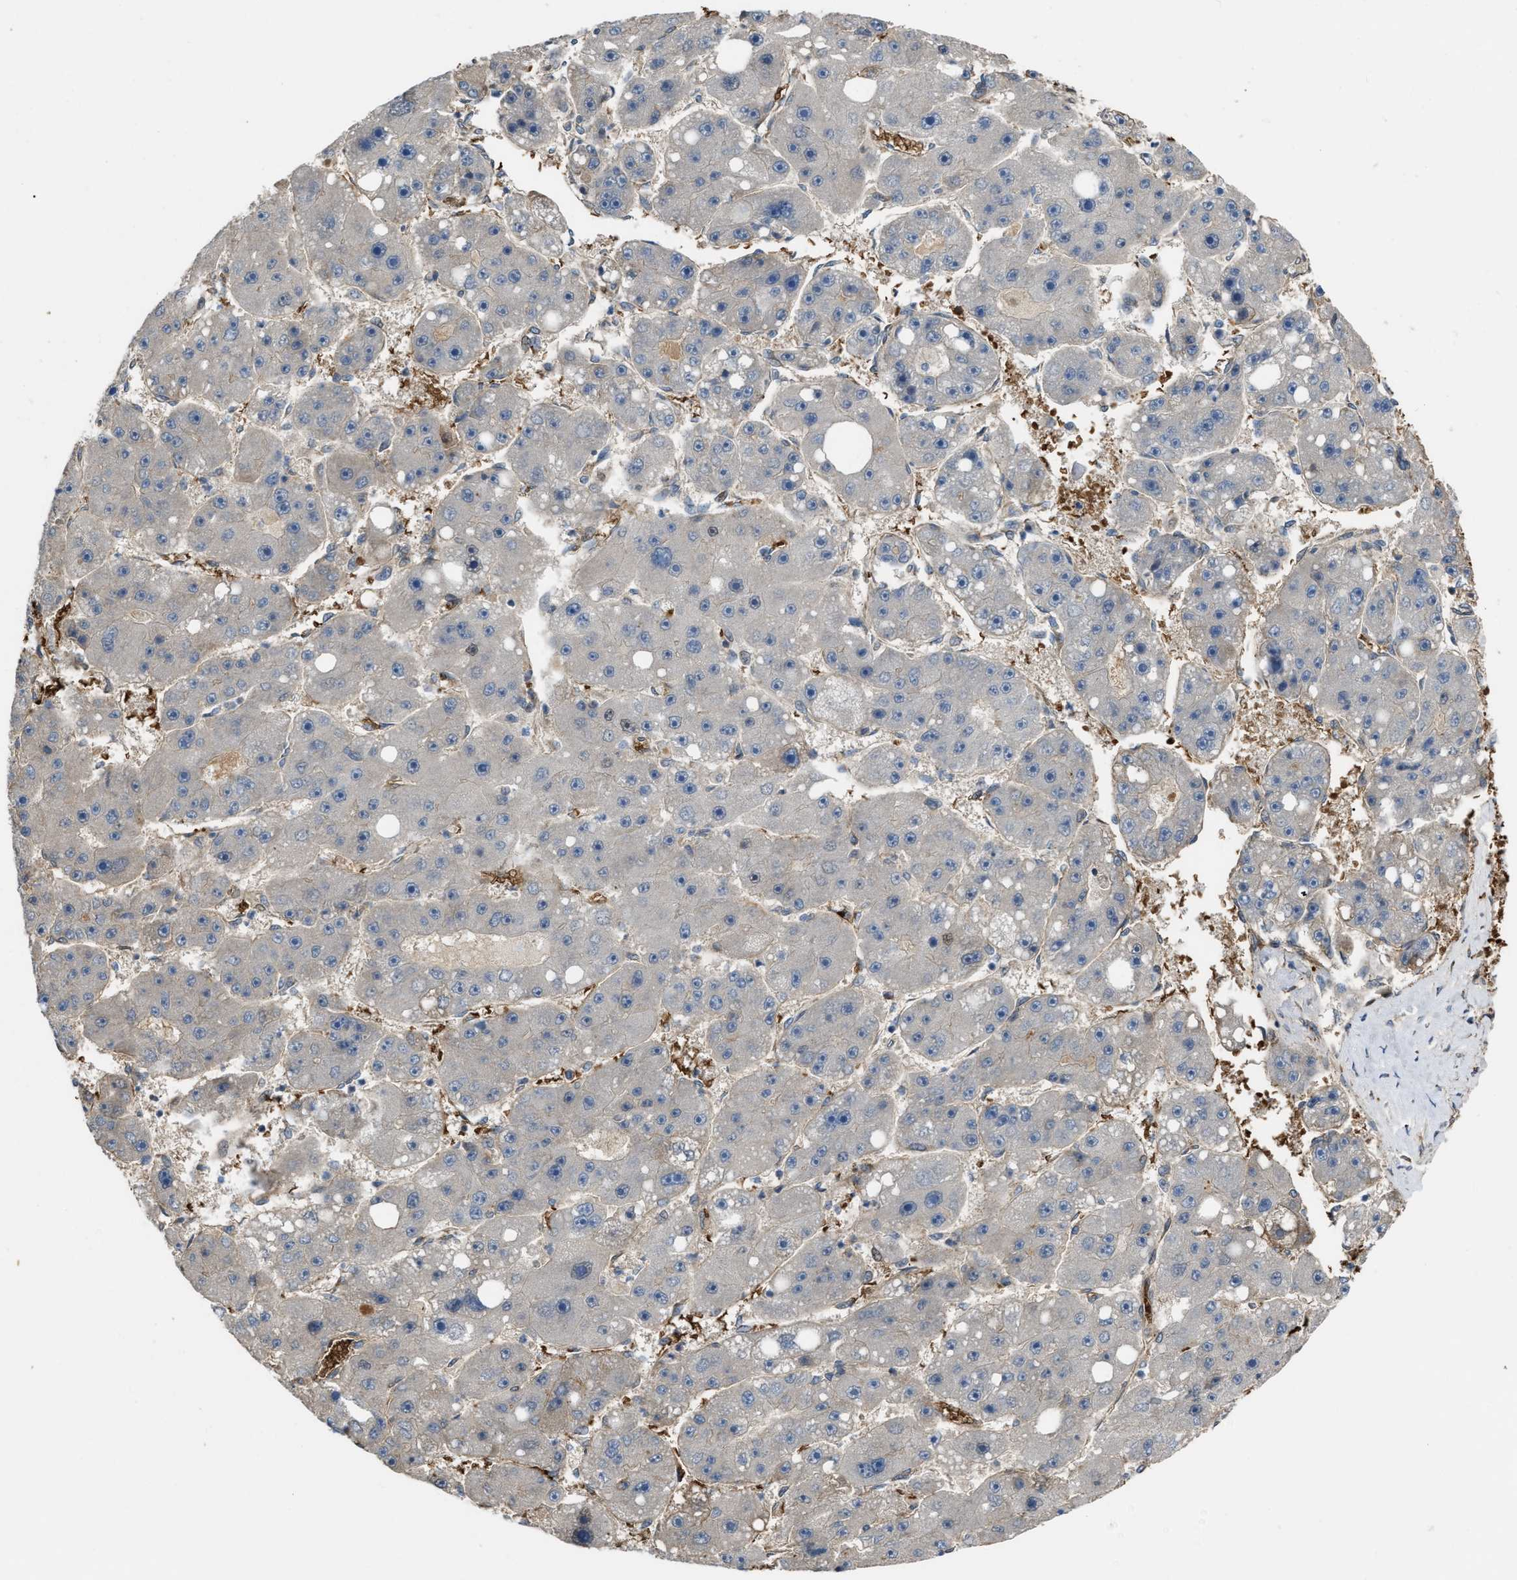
{"staining": {"intensity": "negative", "quantity": "none", "location": "none"}, "tissue": "liver cancer", "cell_type": "Tumor cells", "image_type": "cancer", "snomed": [{"axis": "morphology", "description": "Carcinoma, Hepatocellular, NOS"}, {"axis": "topography", "description": "Liver"}], "caption": "A photomicrograph of human liver hepatocellular carcinoma is negative for staining in tumor cells.", "gene": "SELENOM", "patient": {"sex": "female", "age": 61}}